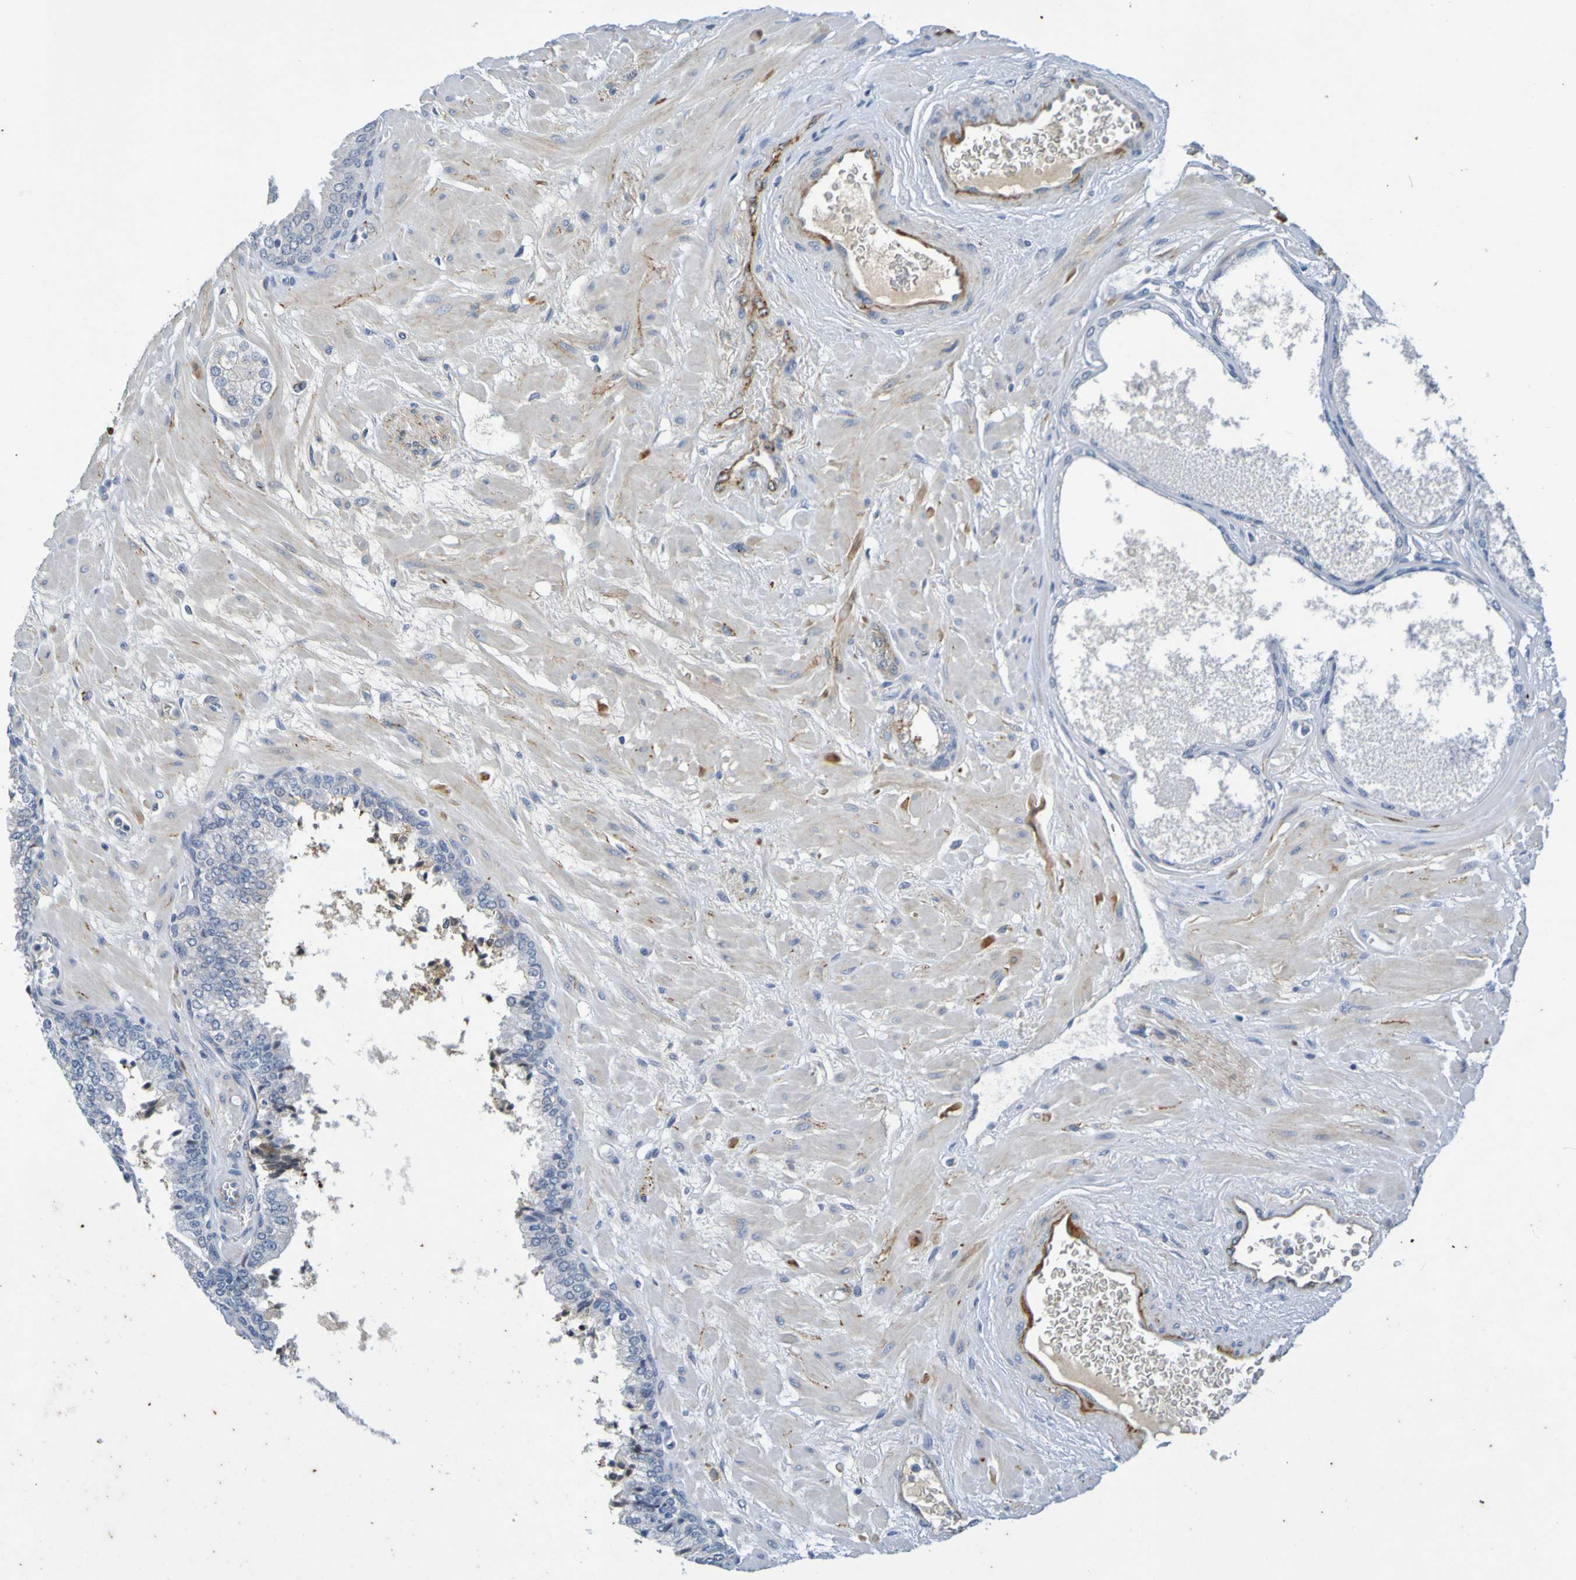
{"staining": {"intensity": "negative", "quantity": "none", "location": "none"}, "tissue": "prostate", "cell_type": "Glandular cells", "image_type": "normal", "snomed": [{"axis": "morphology", "description": "Normal tissue, NOS"}, {"axis": "morphology", "description": "Urothelial carcinoma, Low grade"}, {"axis": "topography", "description": "Urinary bladder"}, {"axis": "topography", "description": "Prostate"}], "caption": "IHC image of unremarkable prostate: prostate stained with DAB exhibits no significant protein positivity in glandular cells.", "gene": "IL10", "patient": {"sex": "male", "age": 60}}